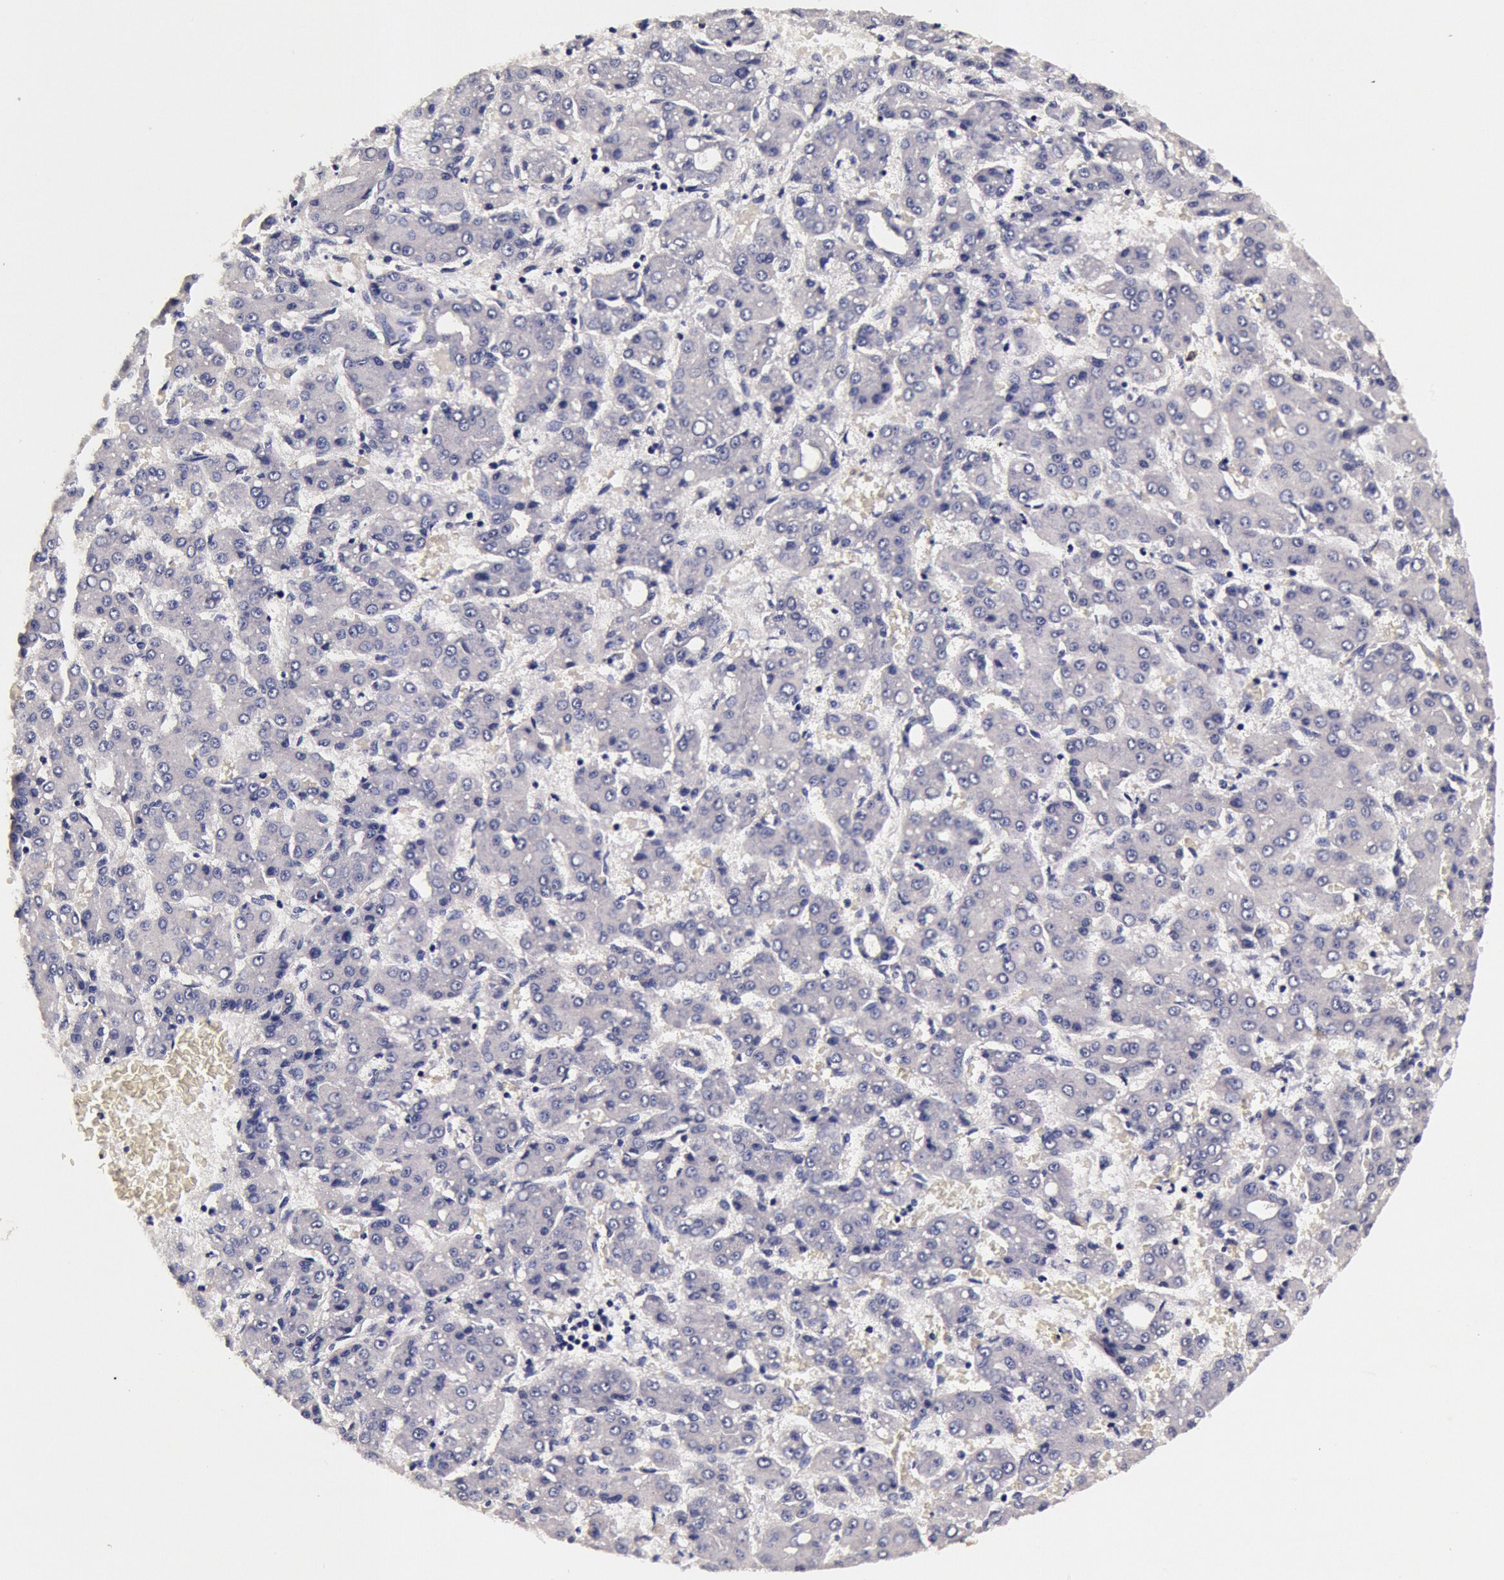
{"staining": {"intensity": "negative", "quantity": "none", "location": "none"}, "tissue": "liver cancer", "cell_type": "Tumor cells", "image_type": "cancer", "snomed": [{"axis": "morphology", "description": "Carcinoma, Hepatocellular, NOS"}, {"axis": "topography", "description": "Liver"}], "caption": "Immunohistochemical staining of human liver cancer (hepatocellular carcinoma) shows no significant positivity in tumor cells.", "gene": "CCDC22", "patient": {"sex": "male", "age": 69}}